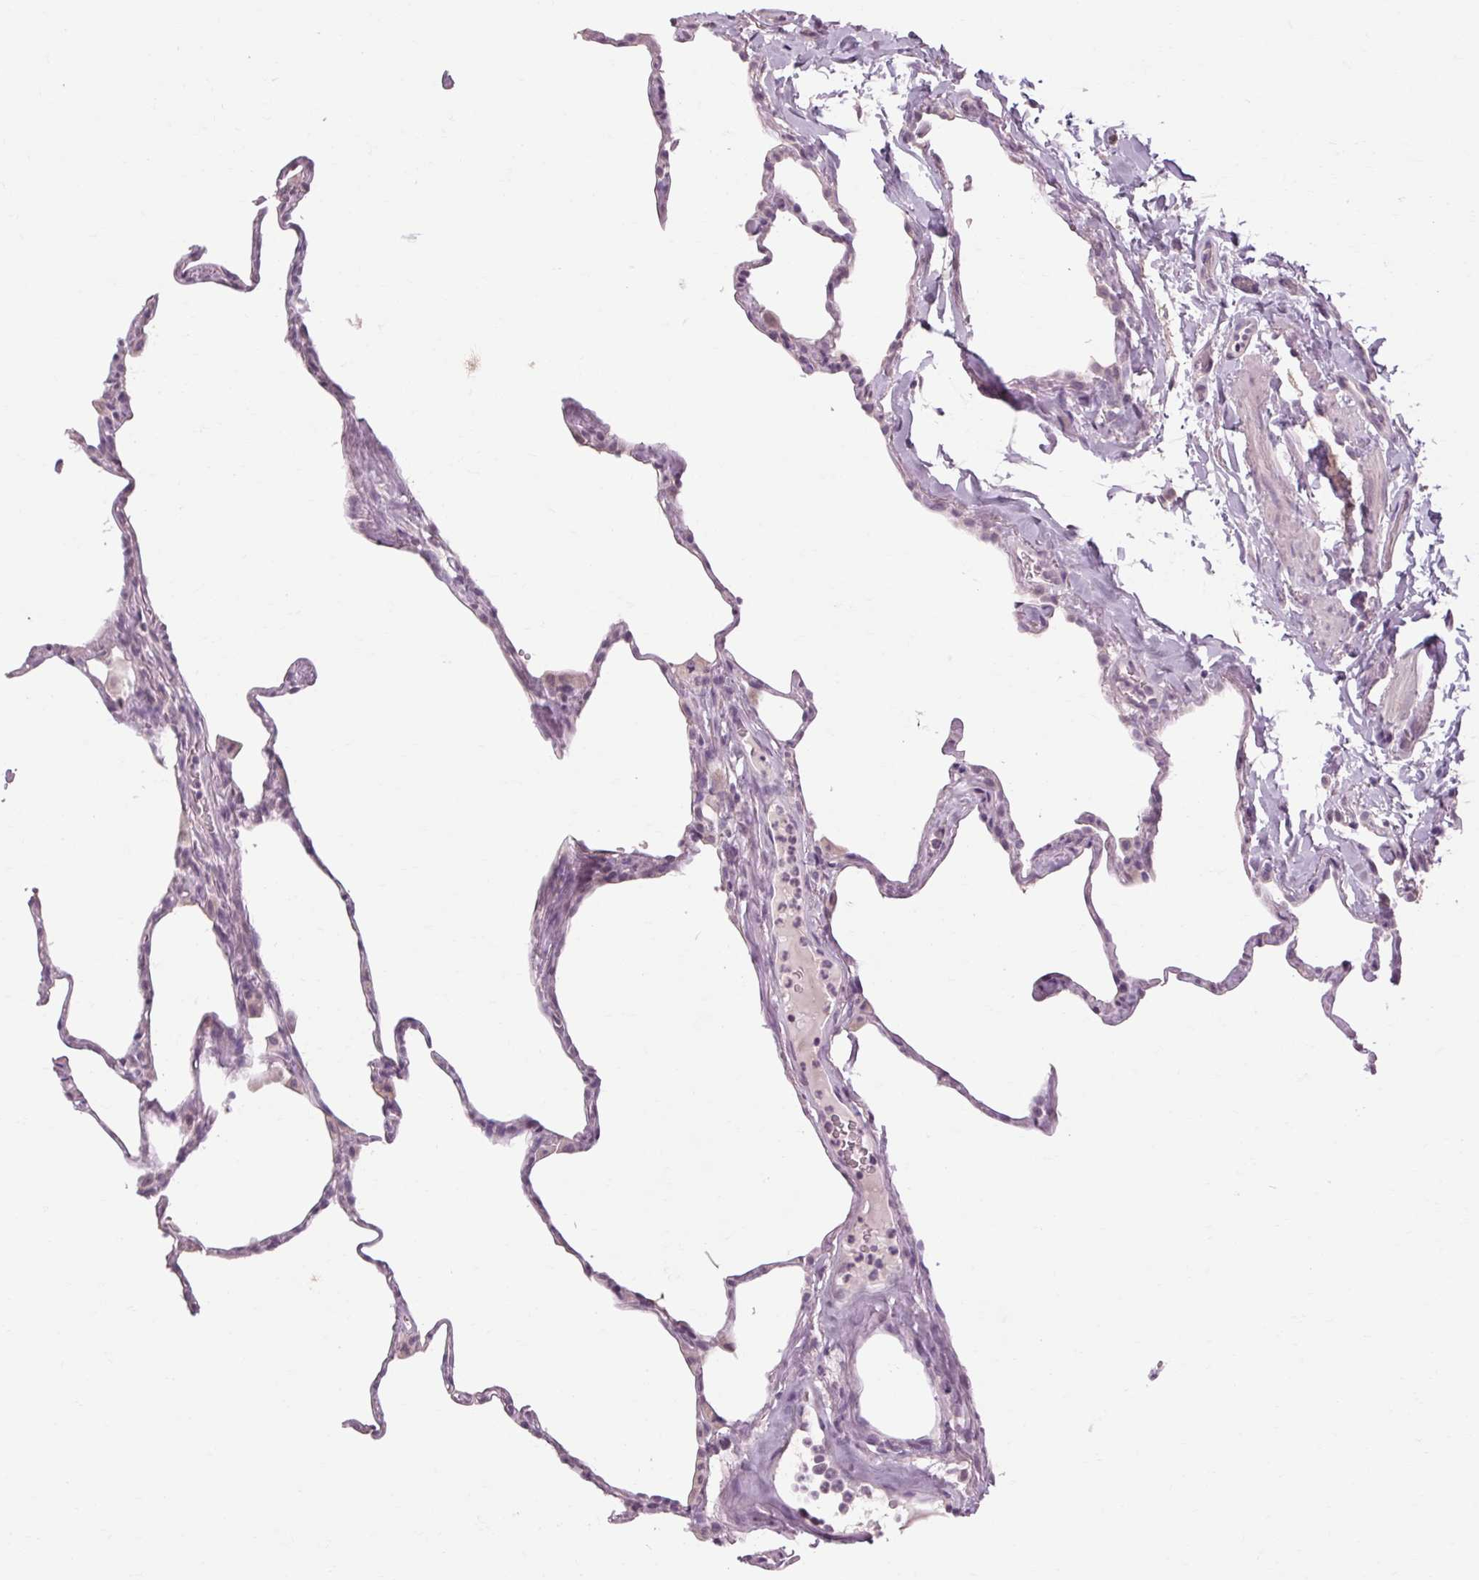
{"staining": {"intensity": "negative", "quantity": "none", "location": "none"}, "tissue": "lung", "cell_type": "Alveolar cells", "image_type": "normal", "snomed": [{"axis": "morphology", "description": "Normal tissue, NOS"}, {"axis": "topography", "description": "Lung"}], "caption": "Immunohistochemistry (IHC) image of normal lung stained for a protein (brown), which exhibits no staining in alveolar cells.", "gene": "POMC", "patient": {"sex": "male", "age": 65}}